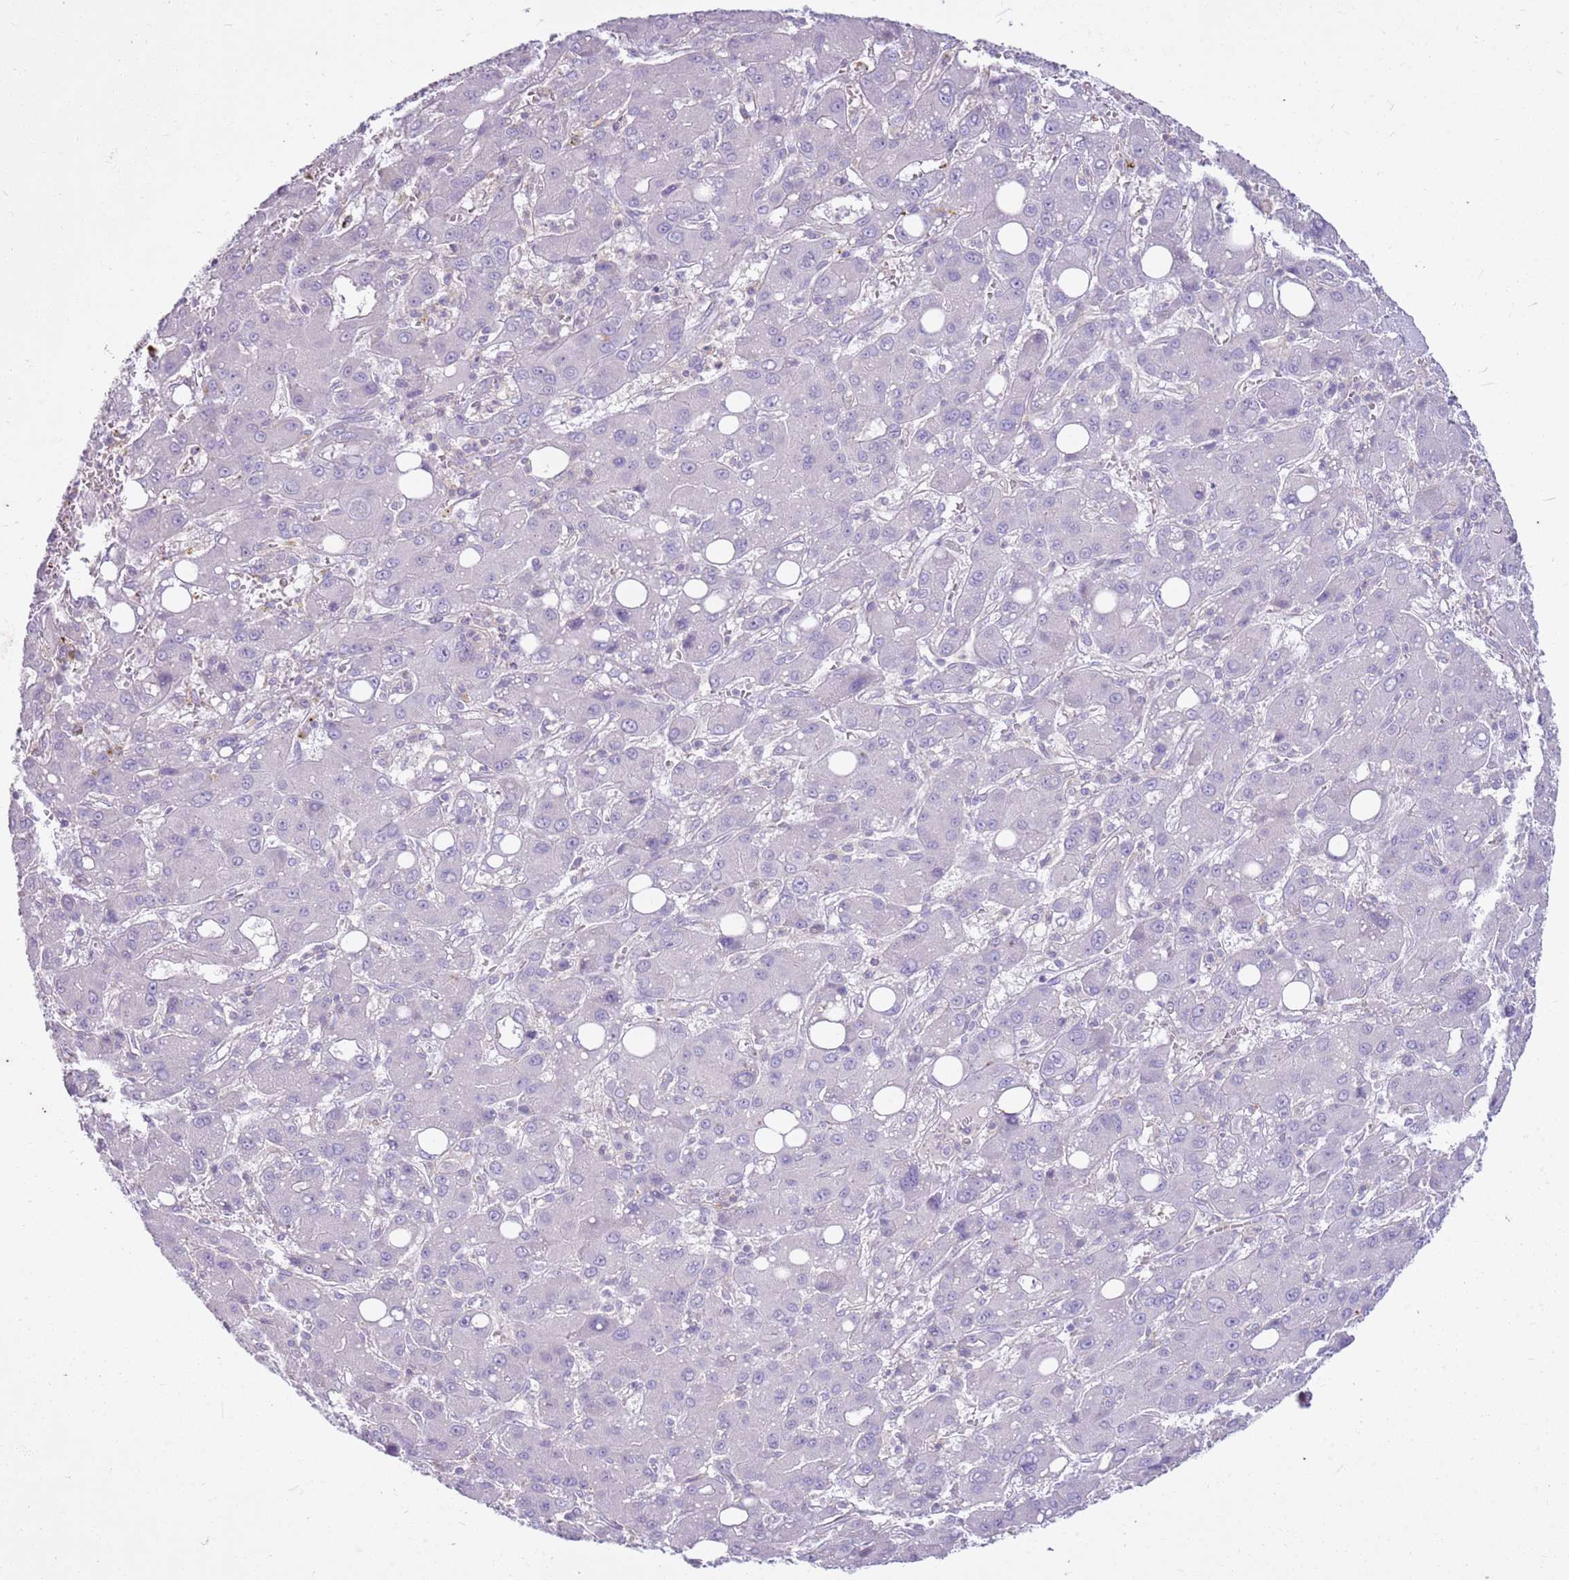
{"staining": {"intensity": "negative", "quantity": "none", "location": "none"}, "tissue": "liver cancer", "cell_type": "Tumor cells", "image_type": "cancer", "snomed": [{"axis": "morphology", "description": "Carcinoma, Hepatocellular, NOS"}, {"axis": "topography", "description": "Liver"}], "caption": "Tumor cells are negative for protein expression in human hepatocellular carcinoma (liver).", "gene": "CNPPD1", "patient": {"sex": "male", "age": 55}}